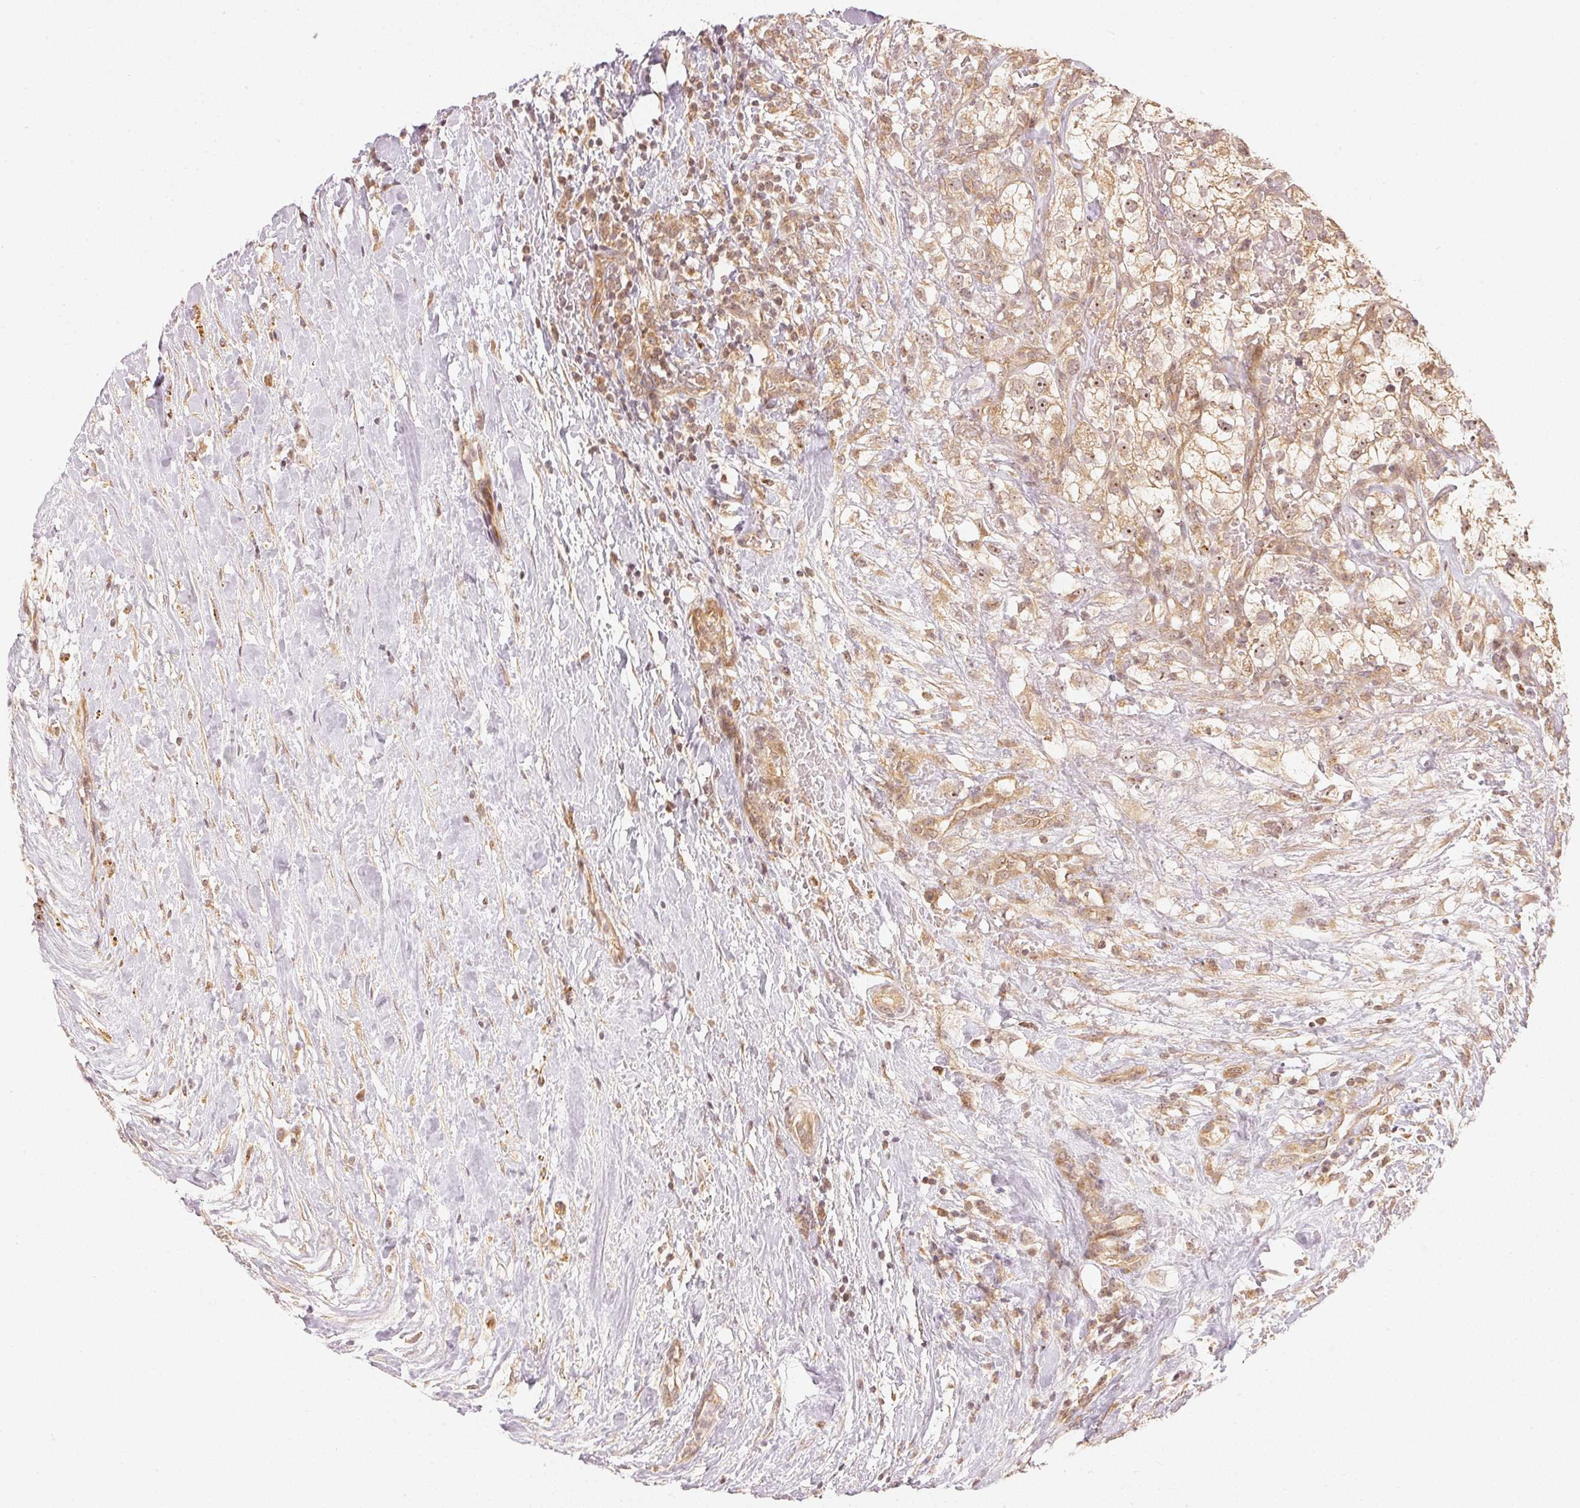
{"staining": {"intensity": "moderate", "quantity": ">75%", "location": "cytoplasmic/membranous,nuclear"}, "tissue": "renal cancer", "cell_type": "Tumor cells", "image_type": "cancer", "snomed": [{"axis": "morphology", "description": "Adenocarcinoma, NOS"}, {"axis": "topography", "description": "Kidney"}], "caption": "Brown immunohistochemical staining in adenocarcinoma (renal) reveals moderate cytoplasmic/membranous and nuclear expression in approximately >75% of tumor cells.", "gene": "WDR54", "patient": {"sex": "male", "age": 59}}